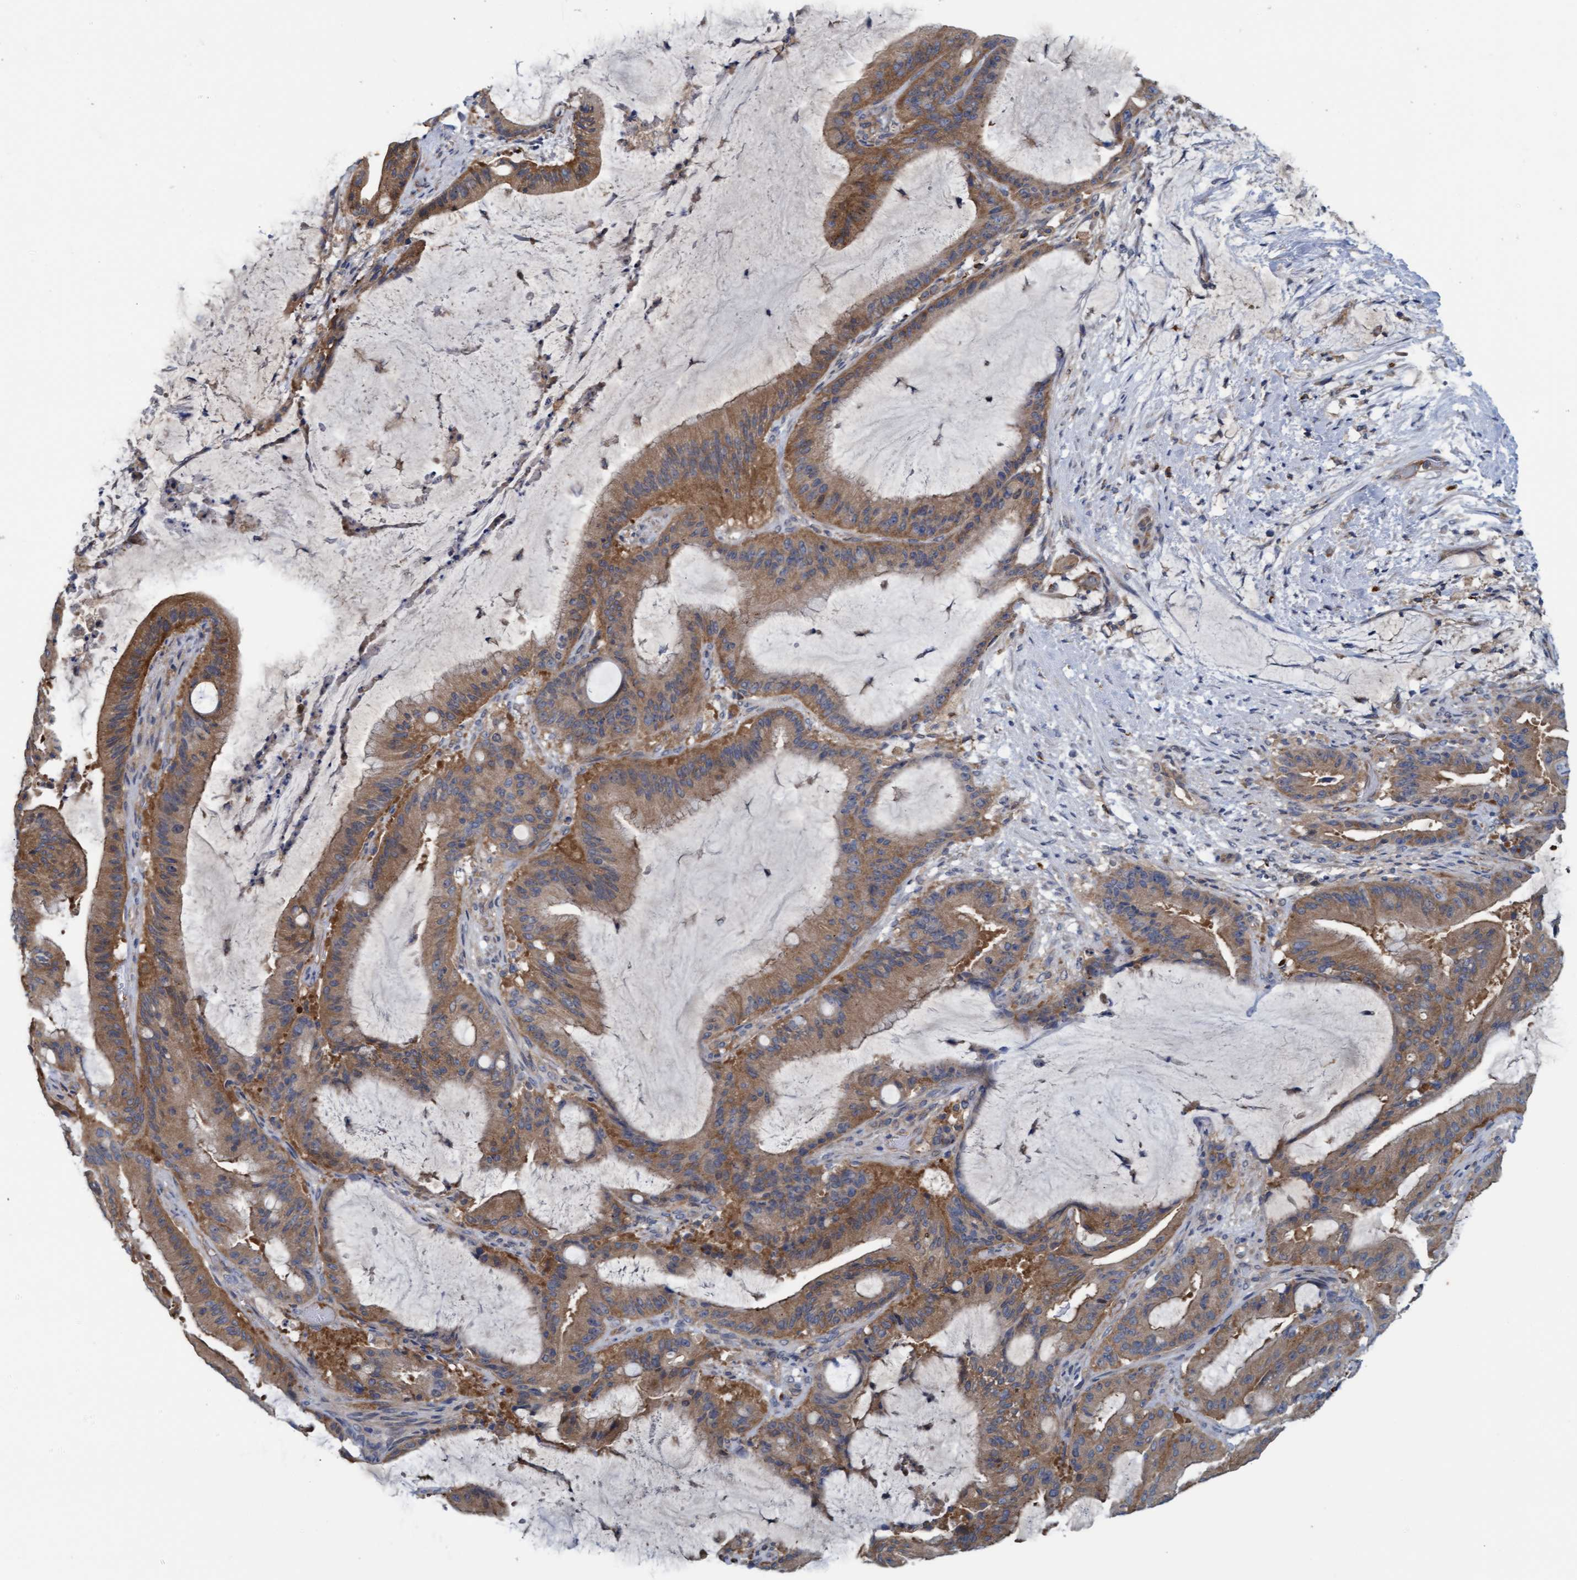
{"staining": {"intensity": "moderate", "quantity": ">75%", "location": "cytoplasmic/membranous"}, "tissue": "liver cancer", "cell_type": "Tumor cells", "image_type": "cancer", "snomed": [{"axis": "morphology", "description": "Normal tissue, NOS"}, {"axis": "morphology", "description": "Cholangiocarcinoma"}, {"axis": "topography", "description": "Liver"}, {"axis": "topography", "description": "Peripheral nerve tissue"}], "caption": "This is an image of immunohistochemistry staining of liver cancer, which shows moderate staining in the cytoplasmic/membranous of tumor cells.", "gene": "LRSAM1", "patient": {"sex": "female", "age": 73}}